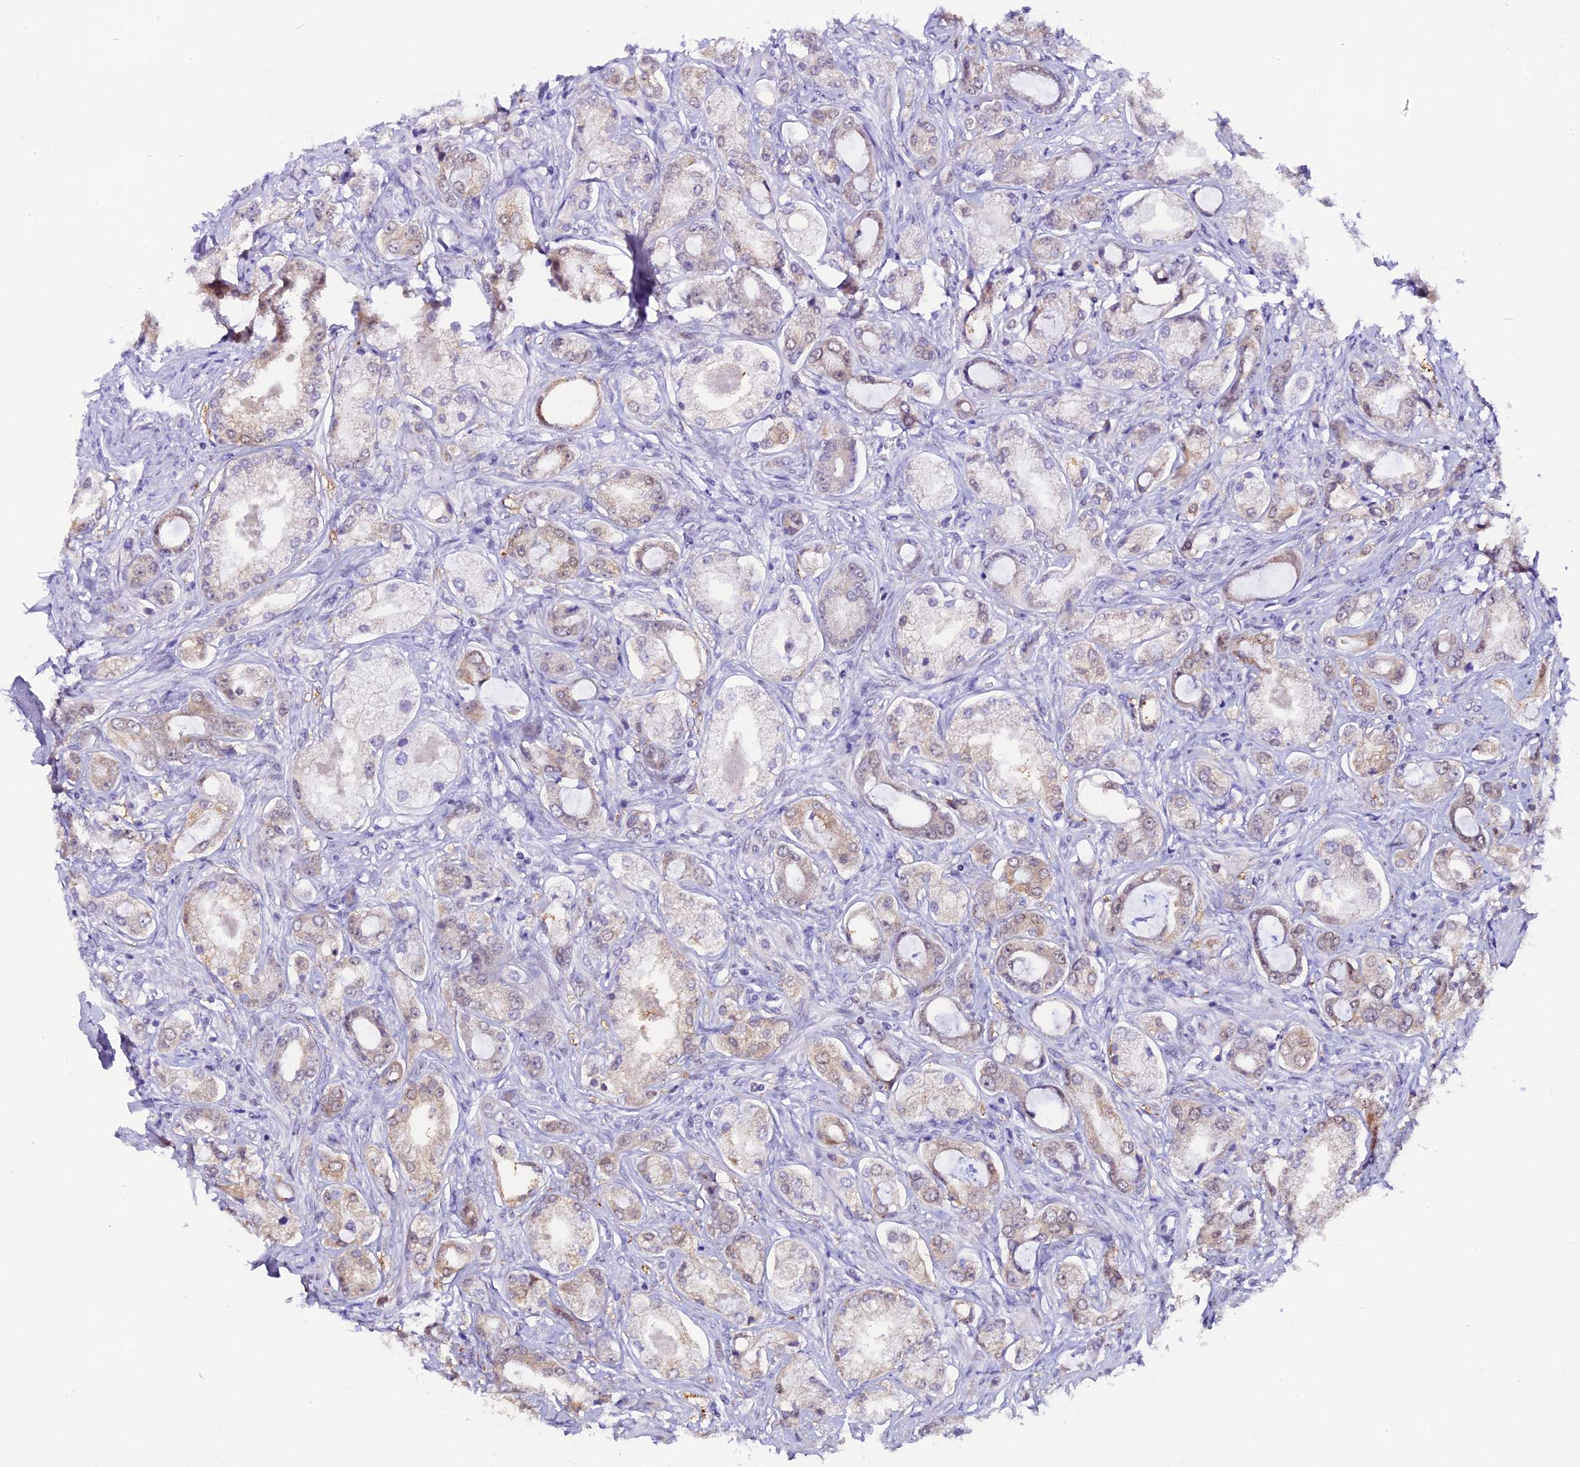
{"staining": {"intensity": "weak", "quantity": "<25%", "location": "cytoplasmic/membranous"}, "tissue": "prostate cancer", "cell_type": "Tumor cells", "image_type": "cancer", "snomed": [{"axis": "morphology", "description": "Adenocarcinoma, Low grade"}, {"axis": "topography", "description": "Prostate"}], "caption": "An image of prostate cancer (low-grade adenocarcinoma) stained for a protein reveals no brown staining in tumor cells.", "gene": "OSGEP", "patient": {"sex": "male", "age": 68}}